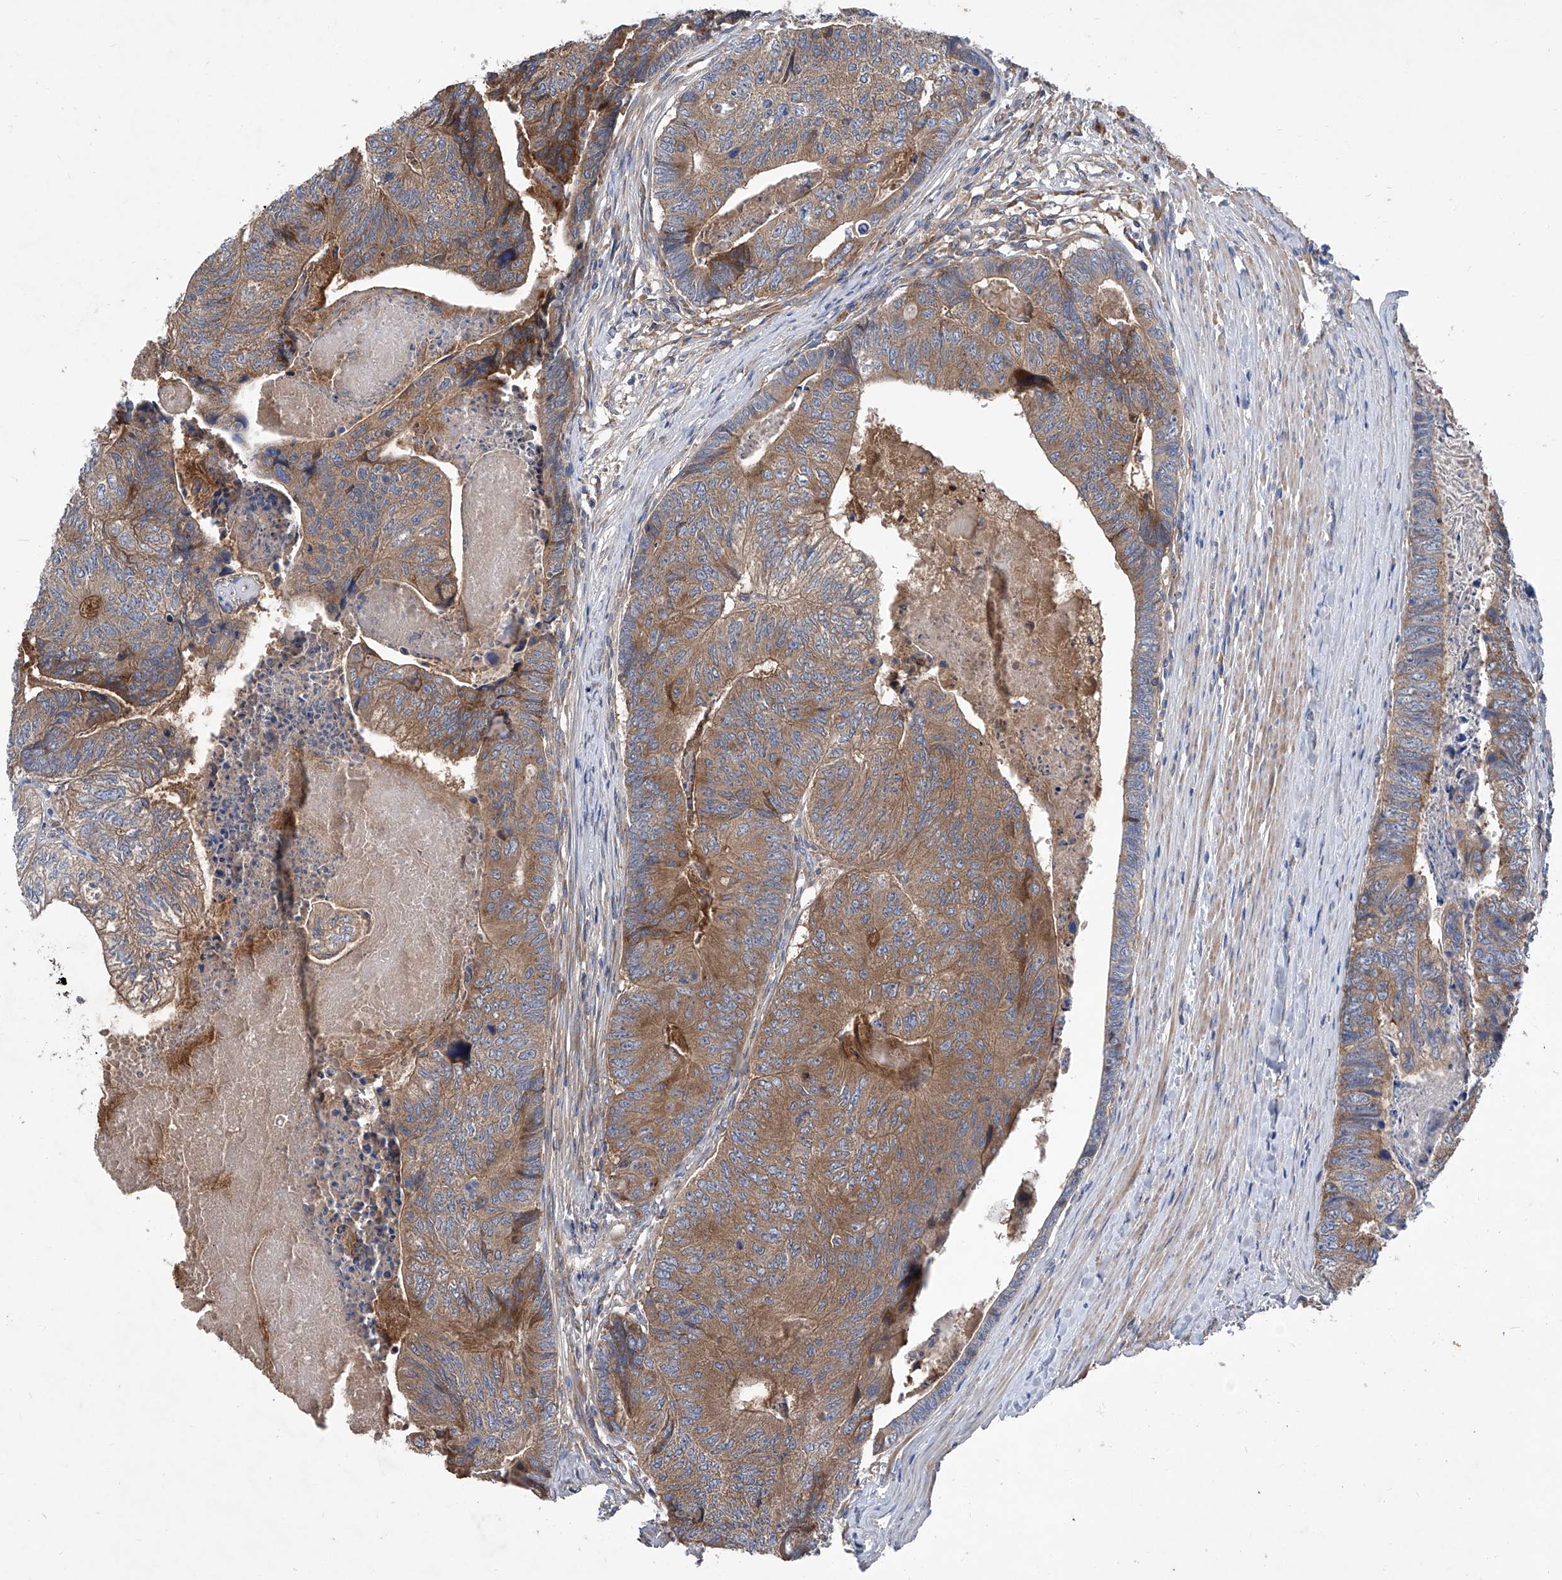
{"staining": {"intensity": "moderate", "quantity": ">75%", "location": "cytoplasmic/membranous"}, "tissue": "colorectal cancer", "cell_type": "Tumor cells", "image_type": "cancer", "snomed": [{"axis": "morphology", "description": "Adenocarcinoma, NOS"}, {"axis": "topography", "description": "Colon"}], "caption": "Immunohistochemical staining of human colorectal cancer shows medium levels of moderate cytoplasmic/membranous positivity in about >75% of tumor cells. Ihc stains the protein in brown and the nuclei are stained blue.", "gene": "ASCC3", "patient": {"sex": "female", "age": 67}}